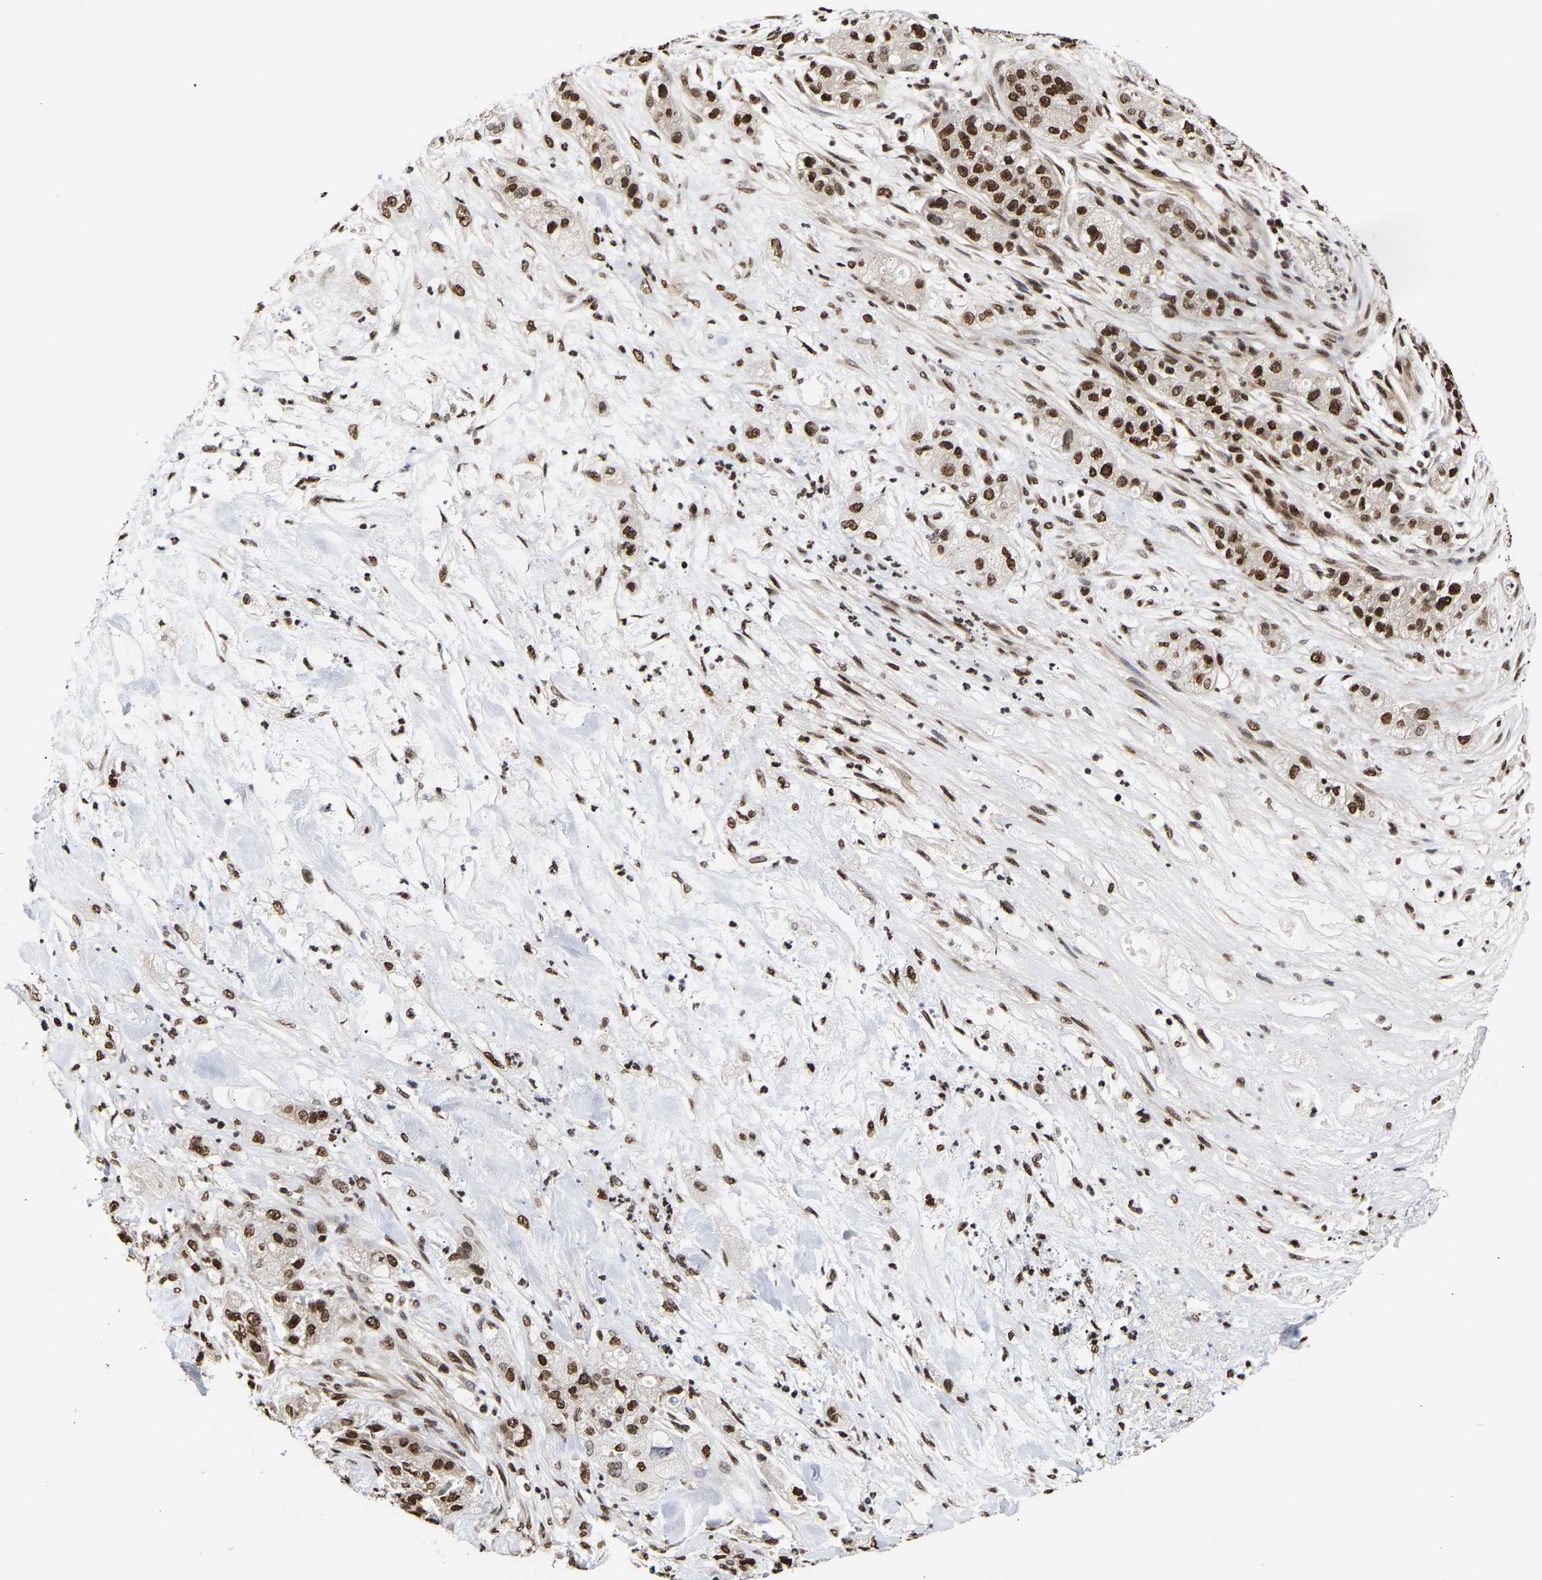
{"staining": {"intensity": "strong", "quantity": ">75%", "location": "nuclear"}, "tissue": "pancreatic cancer", "cell_type": "Tumor cells", "image_type": "cancer", "snomed": [{"axis": "morphology", "description": "Adenocarcinoma, NOS"}, {"axis": "topography", "description": "Pancreas"}], "caption": "High-magnification brightfield microscopy of pancreatic cancer stained with DAB (brown) and counterstained with hematoxylin (blue). tumor cells exhibit strong nuclear expression is appreciated in about>75% of cells.", "gene": "PSIP1", "patient": {"sex": "female", "age": 78}}